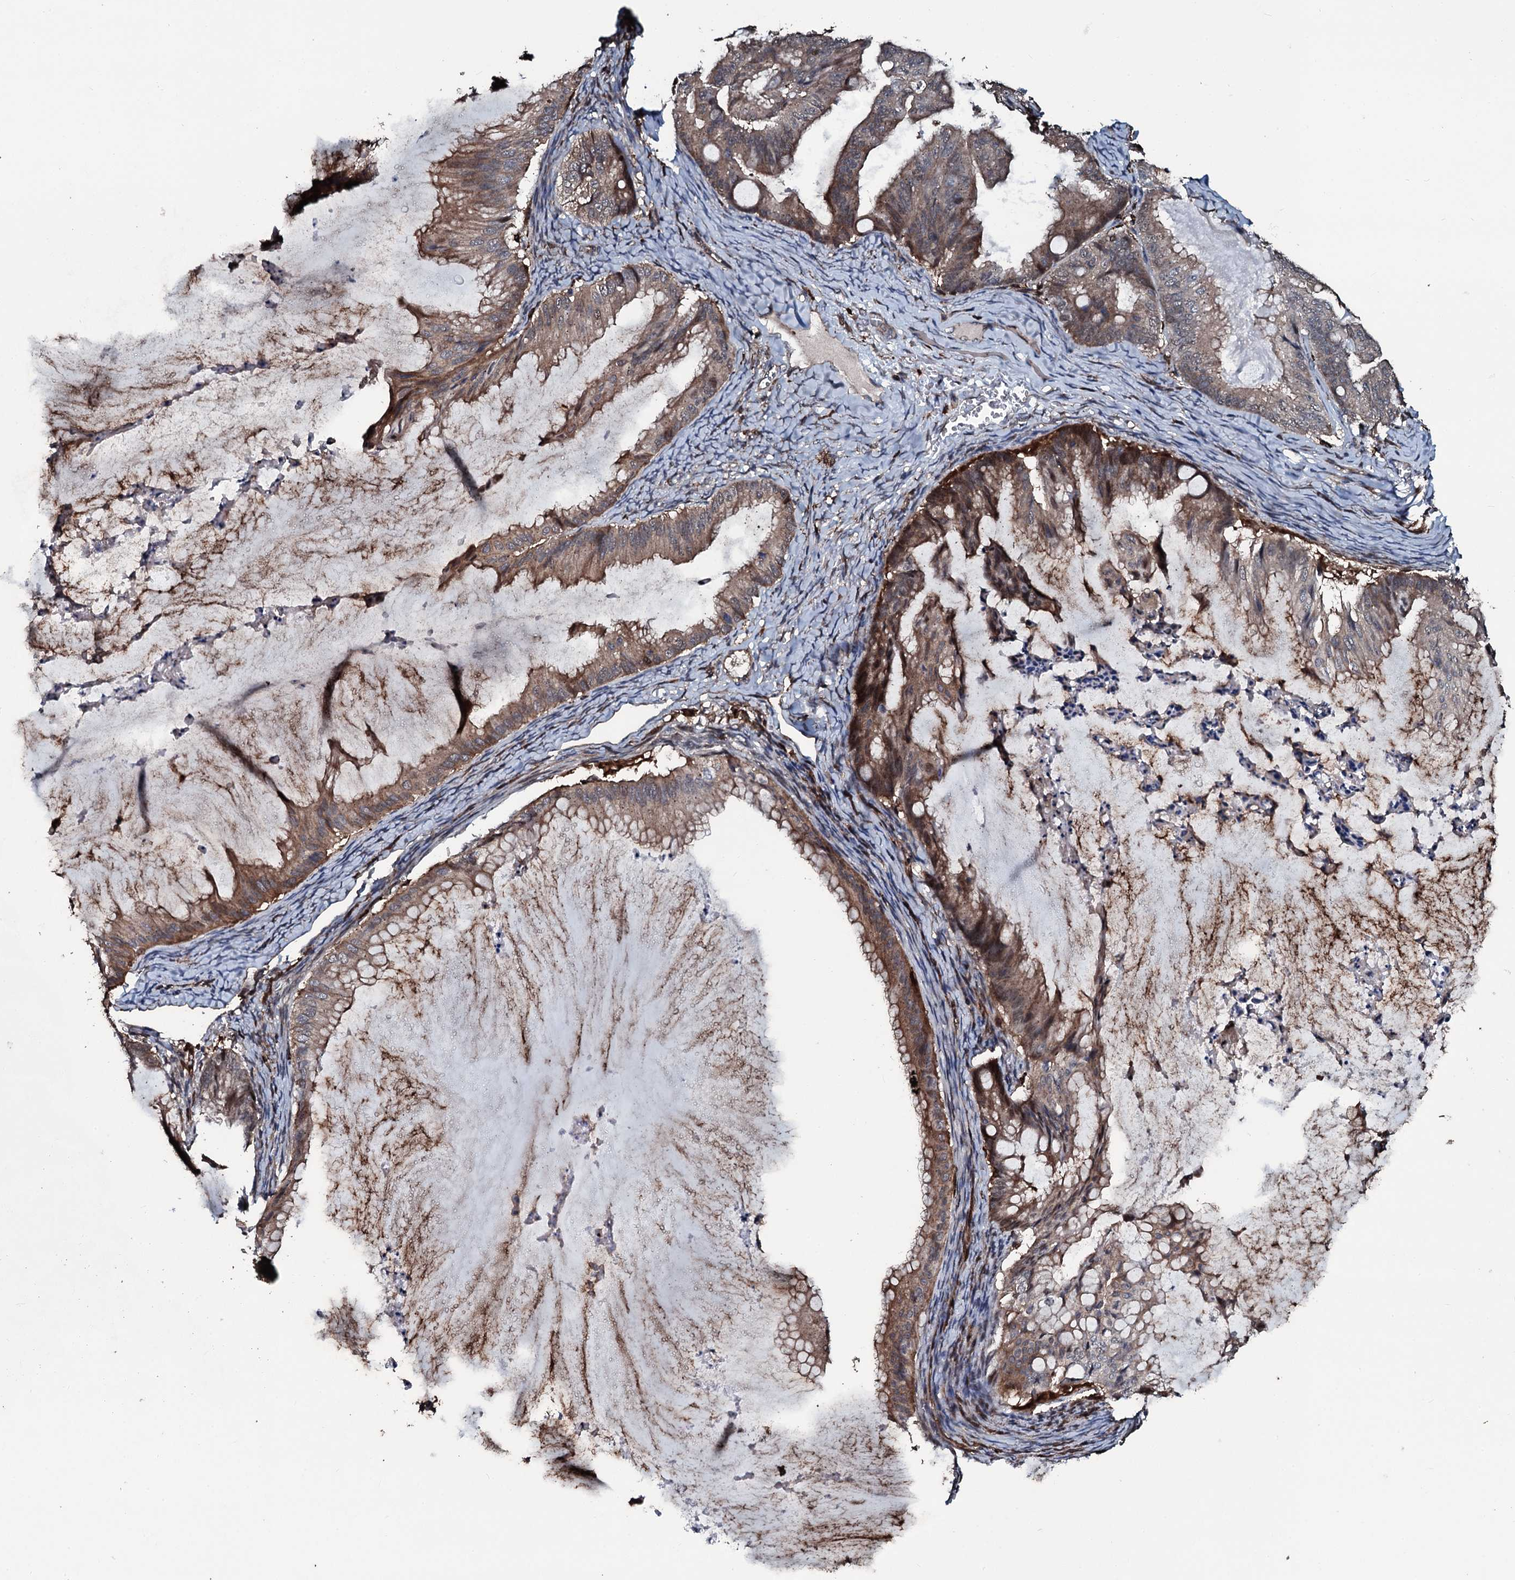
{"staining": {"intensity": "moderate", "quantity": ">75%", "location": "cytoplasmic/membranous"}, "tissue": "ovarian cancer", "cell_type": "Tumor cells", "image_type": "cancer", "snomed": [{"axis": "morphology", "description": "Cystadenocarcinoma, mucinous, NOS"}, {"axis": "topography", "description": "Ovary"}], "caption": "Brown immunohistochemical staining in human ovarian cancer (mucinous cystadenocarcinoma) exhibits moderate cytoplasmic/membranous staining in about >75% of tumor cells.", "gene": "TPGS2", "patient": {"sex": "female", "age": 71}}